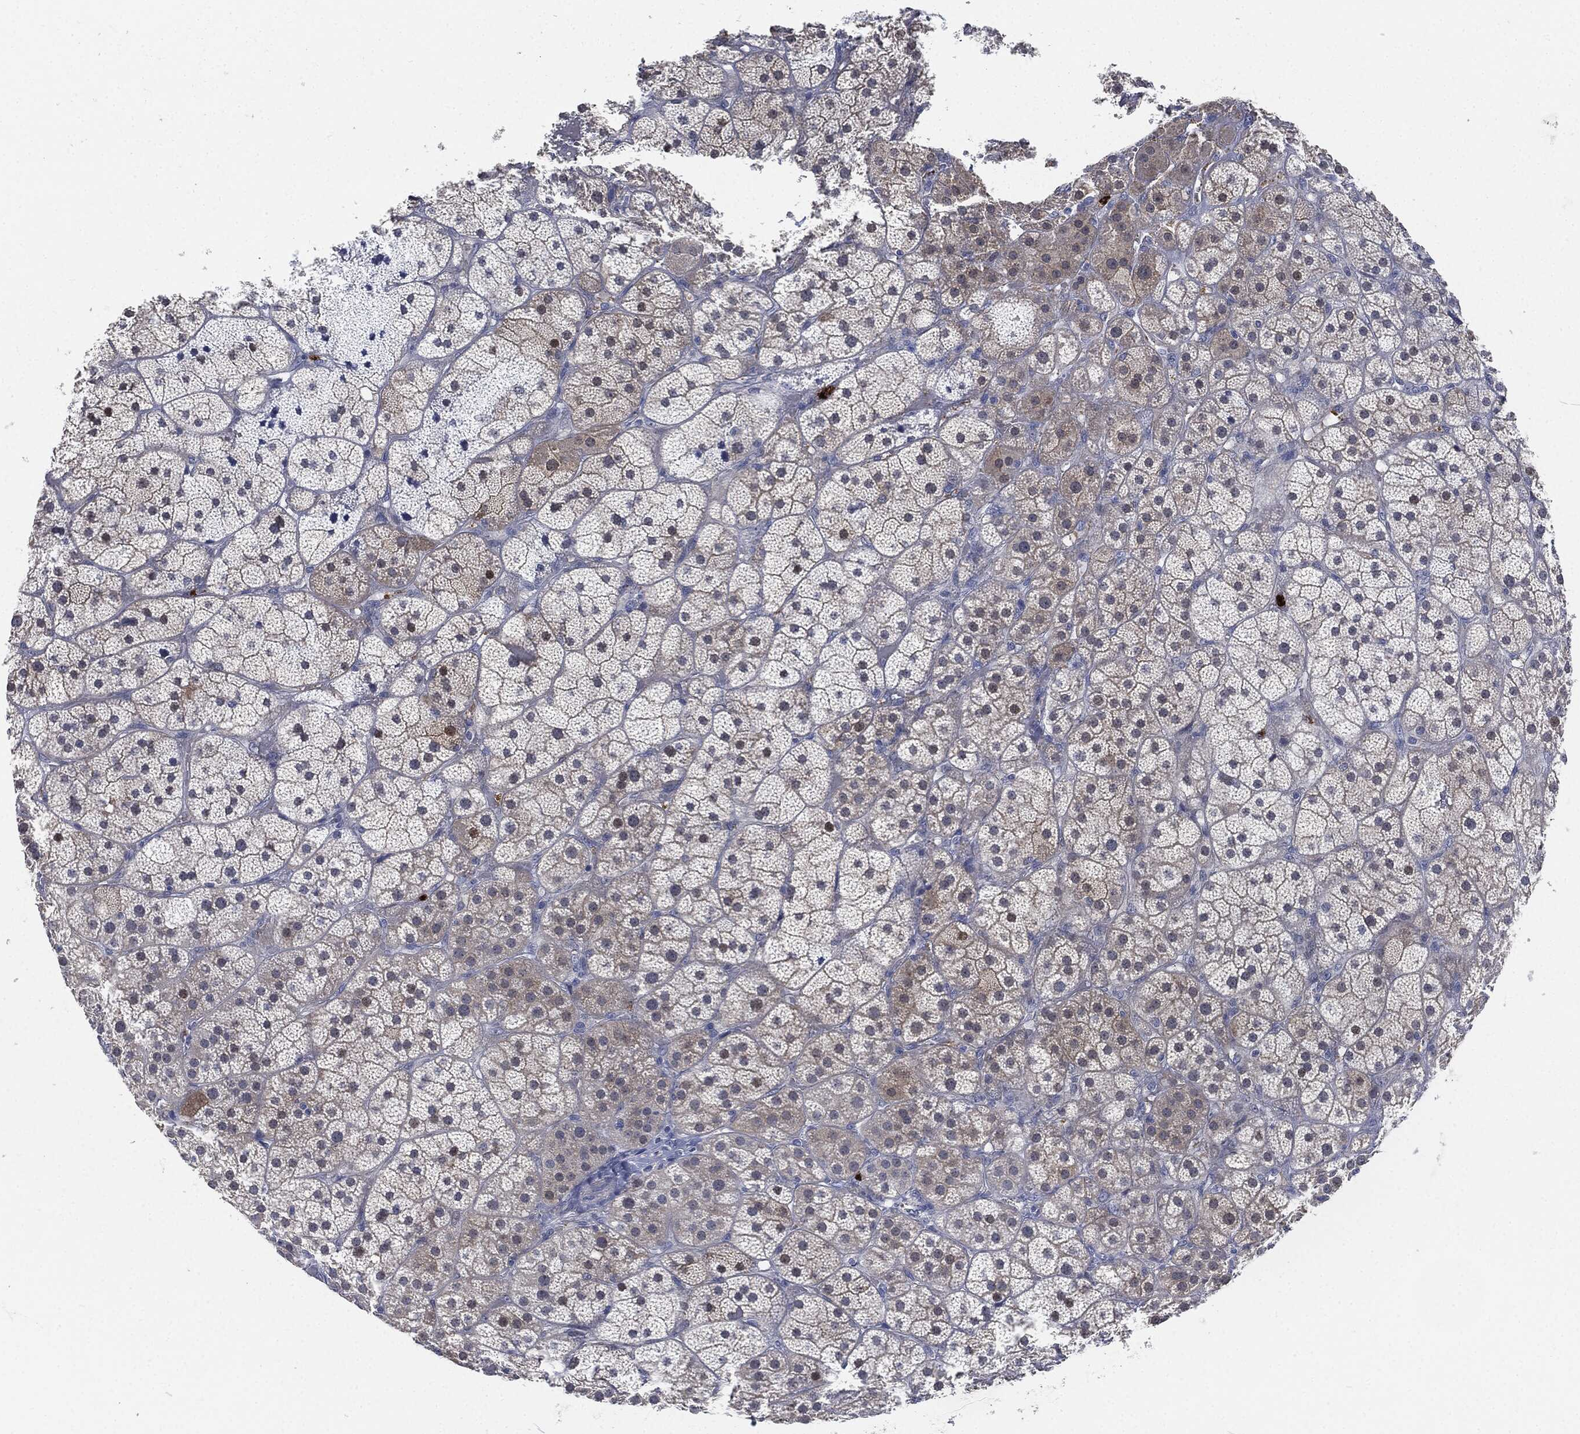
{"staining": {"intensity": "weak", "quantity": "<25%", "location": "cytoplasmic/membranous"}, "tissue": "adrenal gland", "cell_type": "Glandular cells", "image_type": "normal", "snomed": [{"axis": "morphology", "description": "Normal tissue, NOS"}, {"axis": "topography", "description": "Adrenal gland"}], "caption": "This micrograph is of unremarkable adrenal gland stained with immunohistochemistry (IHC) to label a protein in brown with the nuclei are counter-stained blue. There is no expression in glandular cells.", "gene": "MPO", "patient": {"sex": "male", "age": 57}}